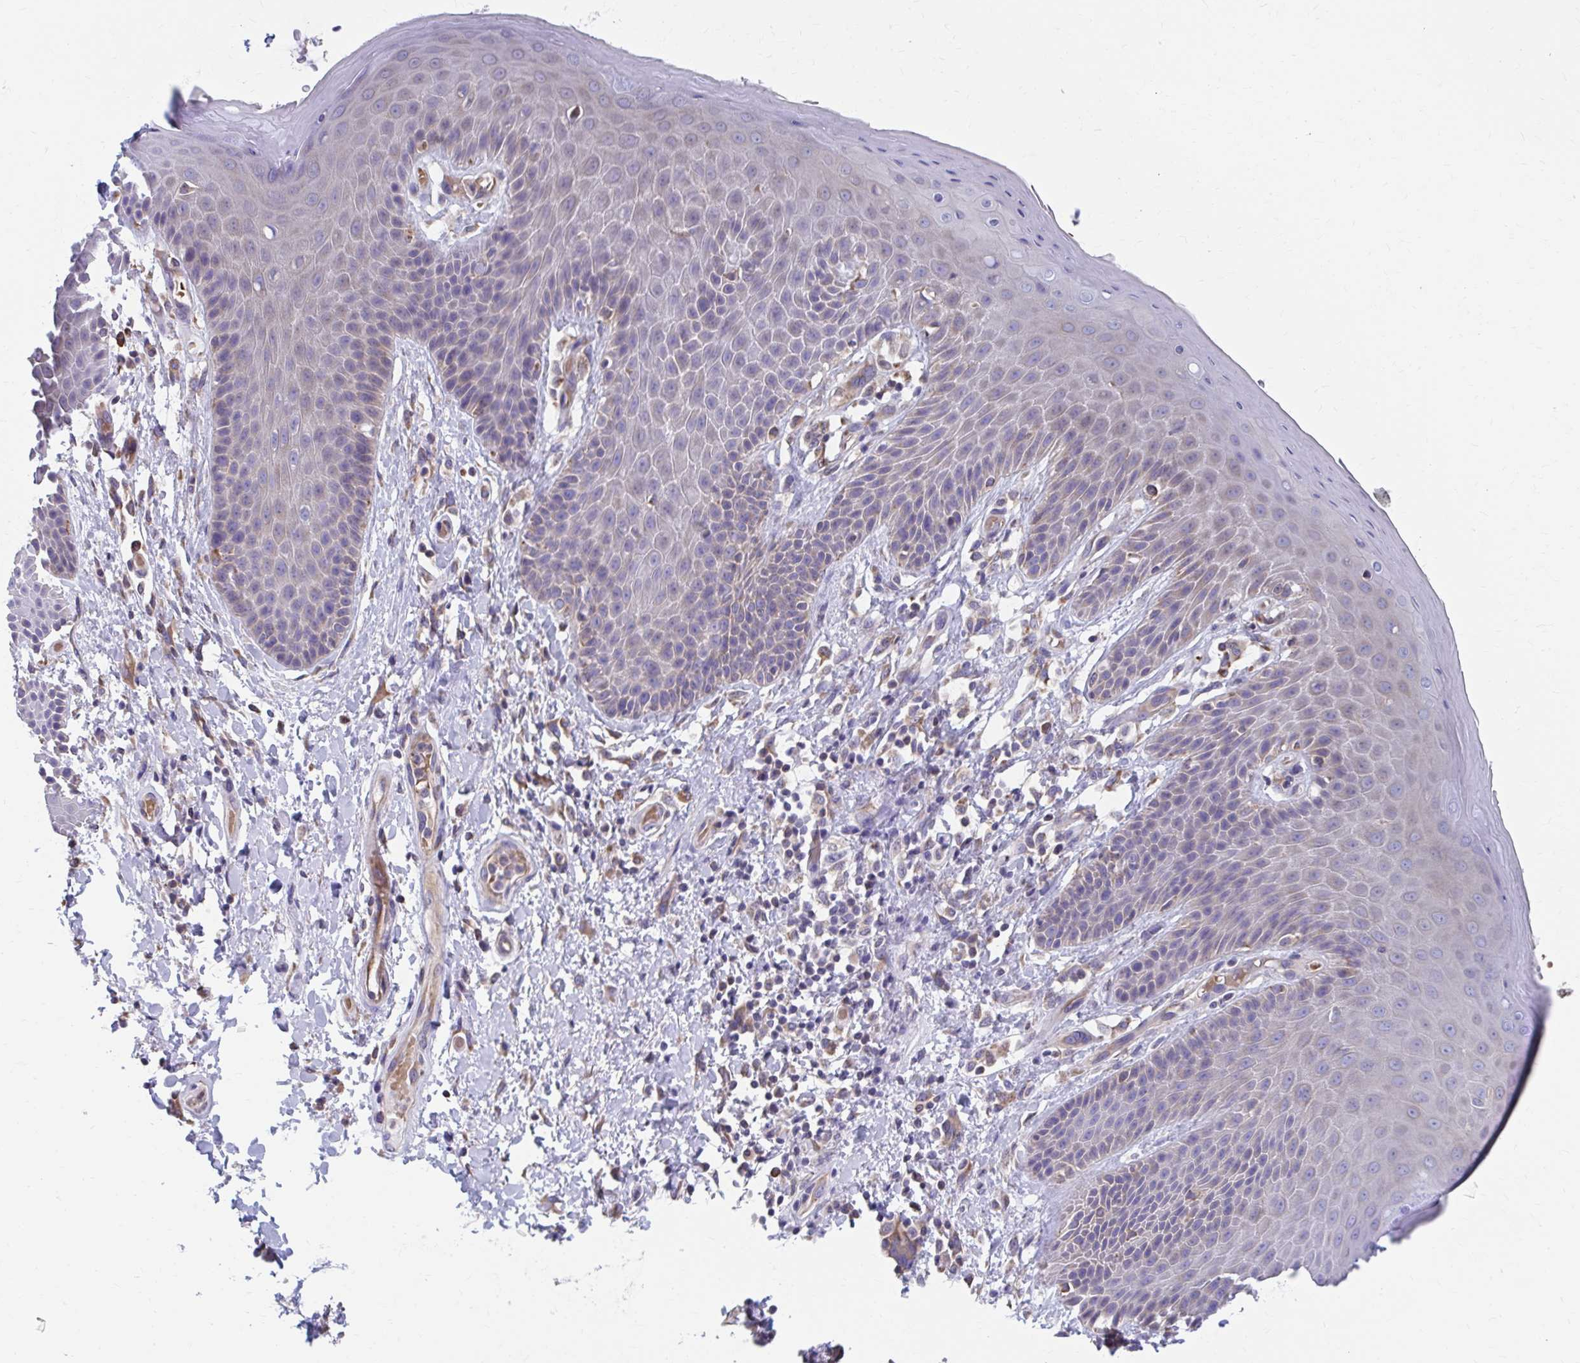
{"staining": {"intensity": "negative", "quantity": "none", "location": "none"}, "tissue": "skin", "cell_type": "Epidermal cells", "image_type": "normal", "snomed": [{"axis": "morphology", "description": "Normal tissue, NOS"}, {"axis": "topography", "description": "Anal"}, {"axis": "topography", "description": "Peripheral nerve tissue"}], "caption": "The immunohistochemistry photomicrograph has no significant staining in epidermal cells of skin. (Brightfield microscopy of DAB immunohistochemistry (IHC) at high magnification).", "gene": "FKBP2", "patient": {"sex": "male", "age": 51}}